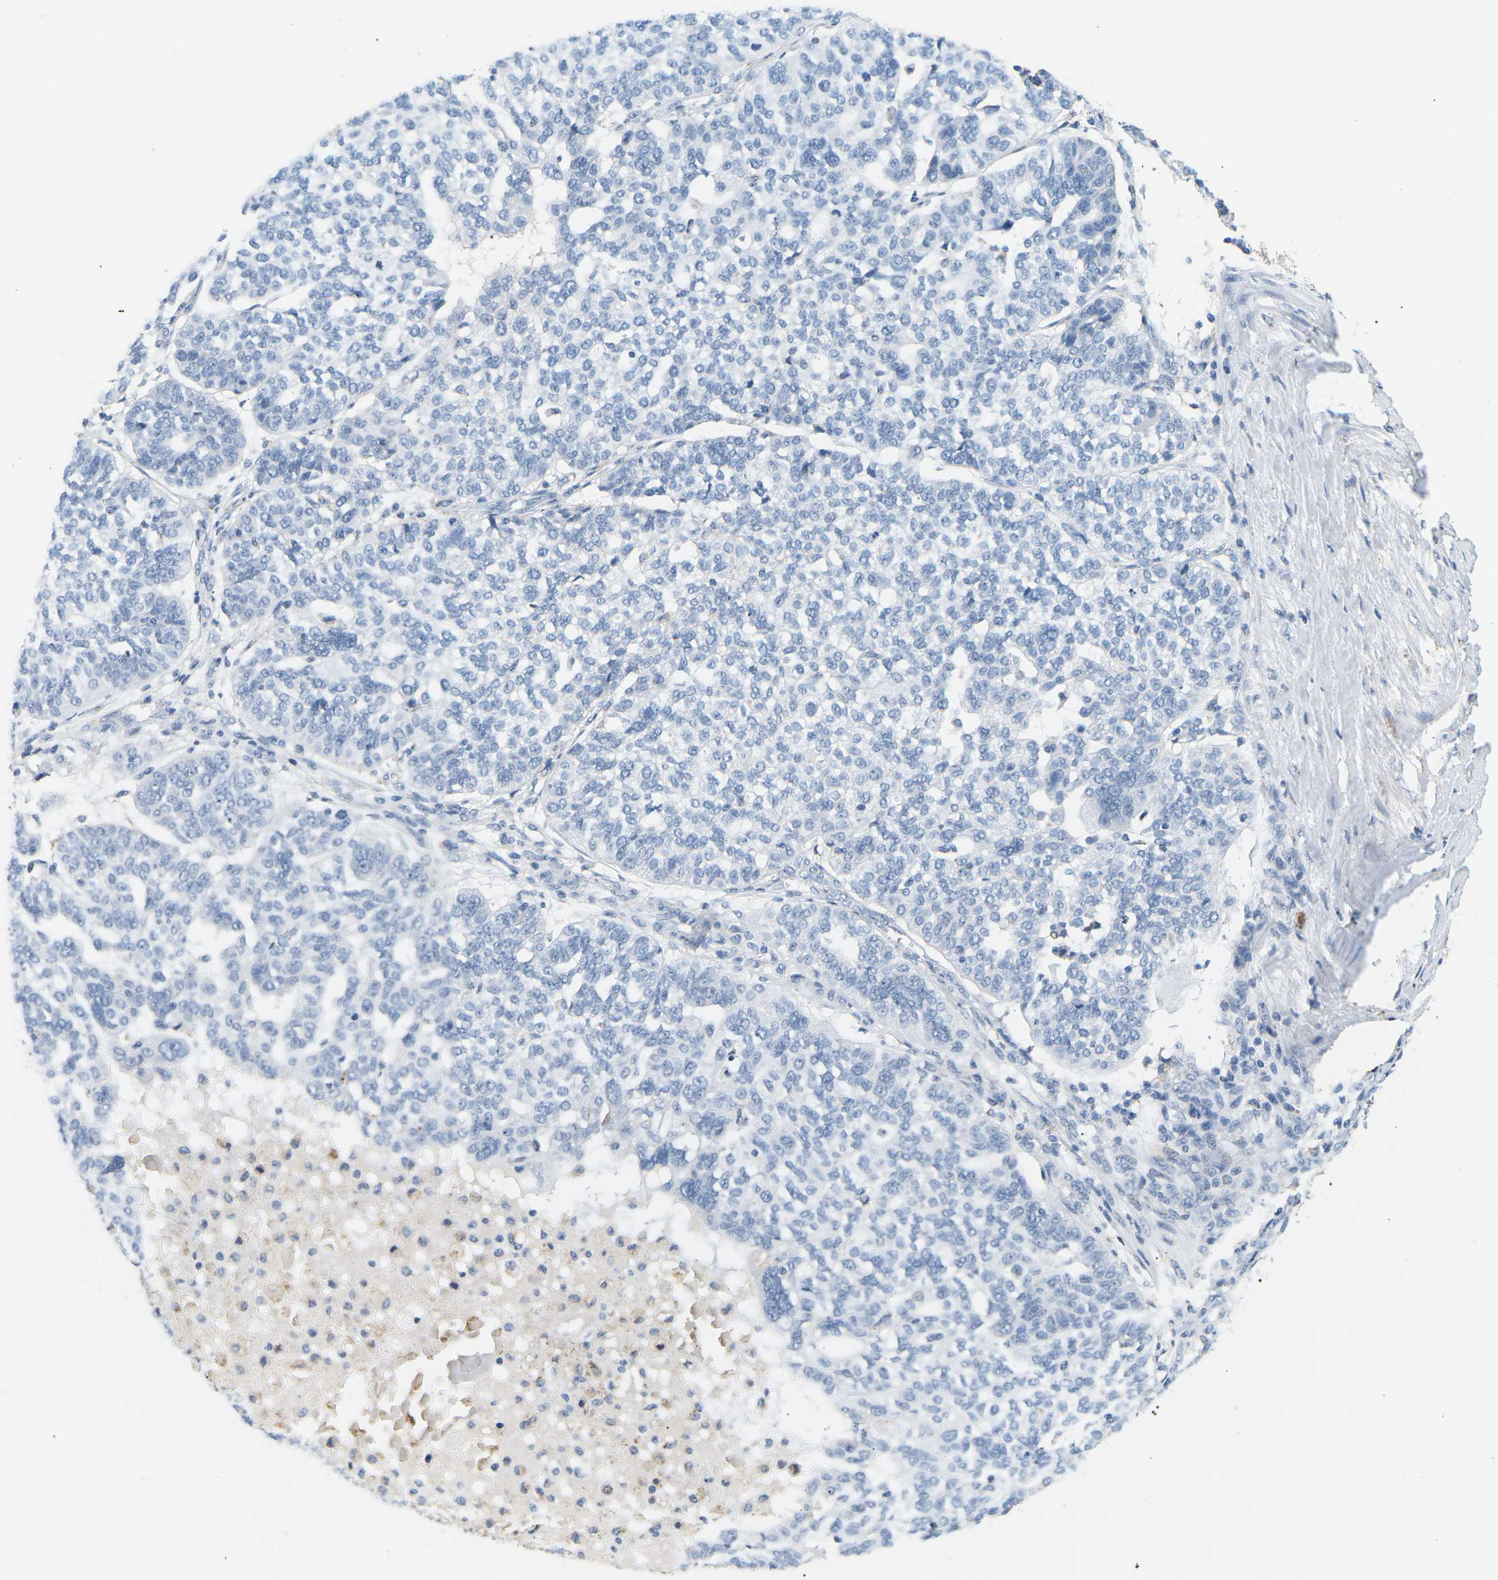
{"staining": {"intensity": "negative", "quantity": "none", "location": "none"}, "tissue": "ovarian cancer", "cell_type": "Tumor cells", "image_type": "cancer", "snomed": [{"axis": "morphology", "description": "Cystadenocarcinoma, serous, NOS"}, {"axis": "topography", "description": "Ovary"}], "caption": "Protein analysis of ovarian cancer demonstrates no significant staining in tumor cells.", "gene": "ADM", "patient": {"sex": "female", "age": 59}}